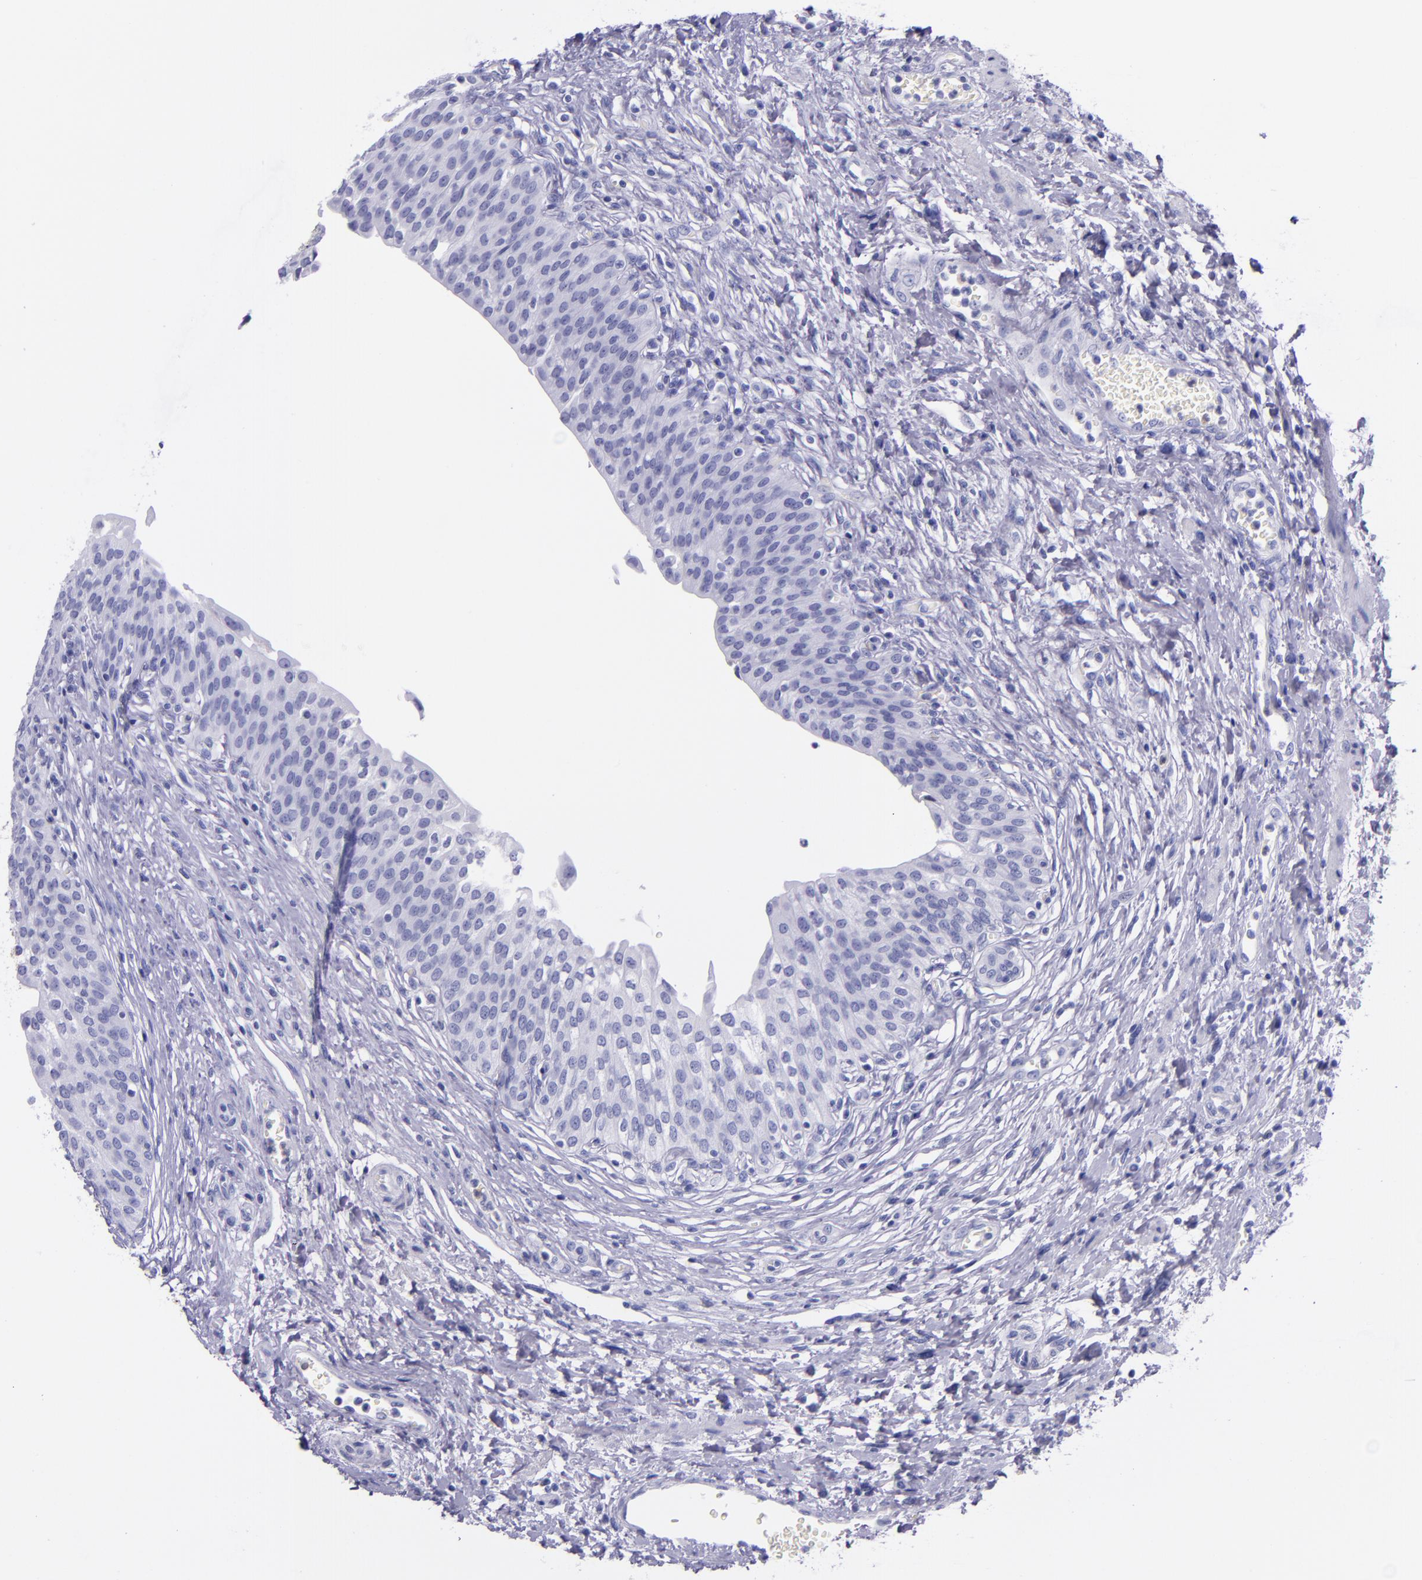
{"staining": {"intensity": "negative", "quantity": "none", "location": "none"}, "tissue": "urinary bladder", "cell_type": "Urothelial cells", "image_type": "normal", "snomed": [{"axis": "morphology", "description": "Normal tissue, NOS"}, {"axis": "topography", "description": "Smooth muscle"}, {"axis": "topography", "description": "Urinary bladder"}], "caption": "The micrograph shows no significant staining in urothelial cells of urinary bladder.", "gene": "SLPI", "patient": {"sex": "male", "age": 35}}